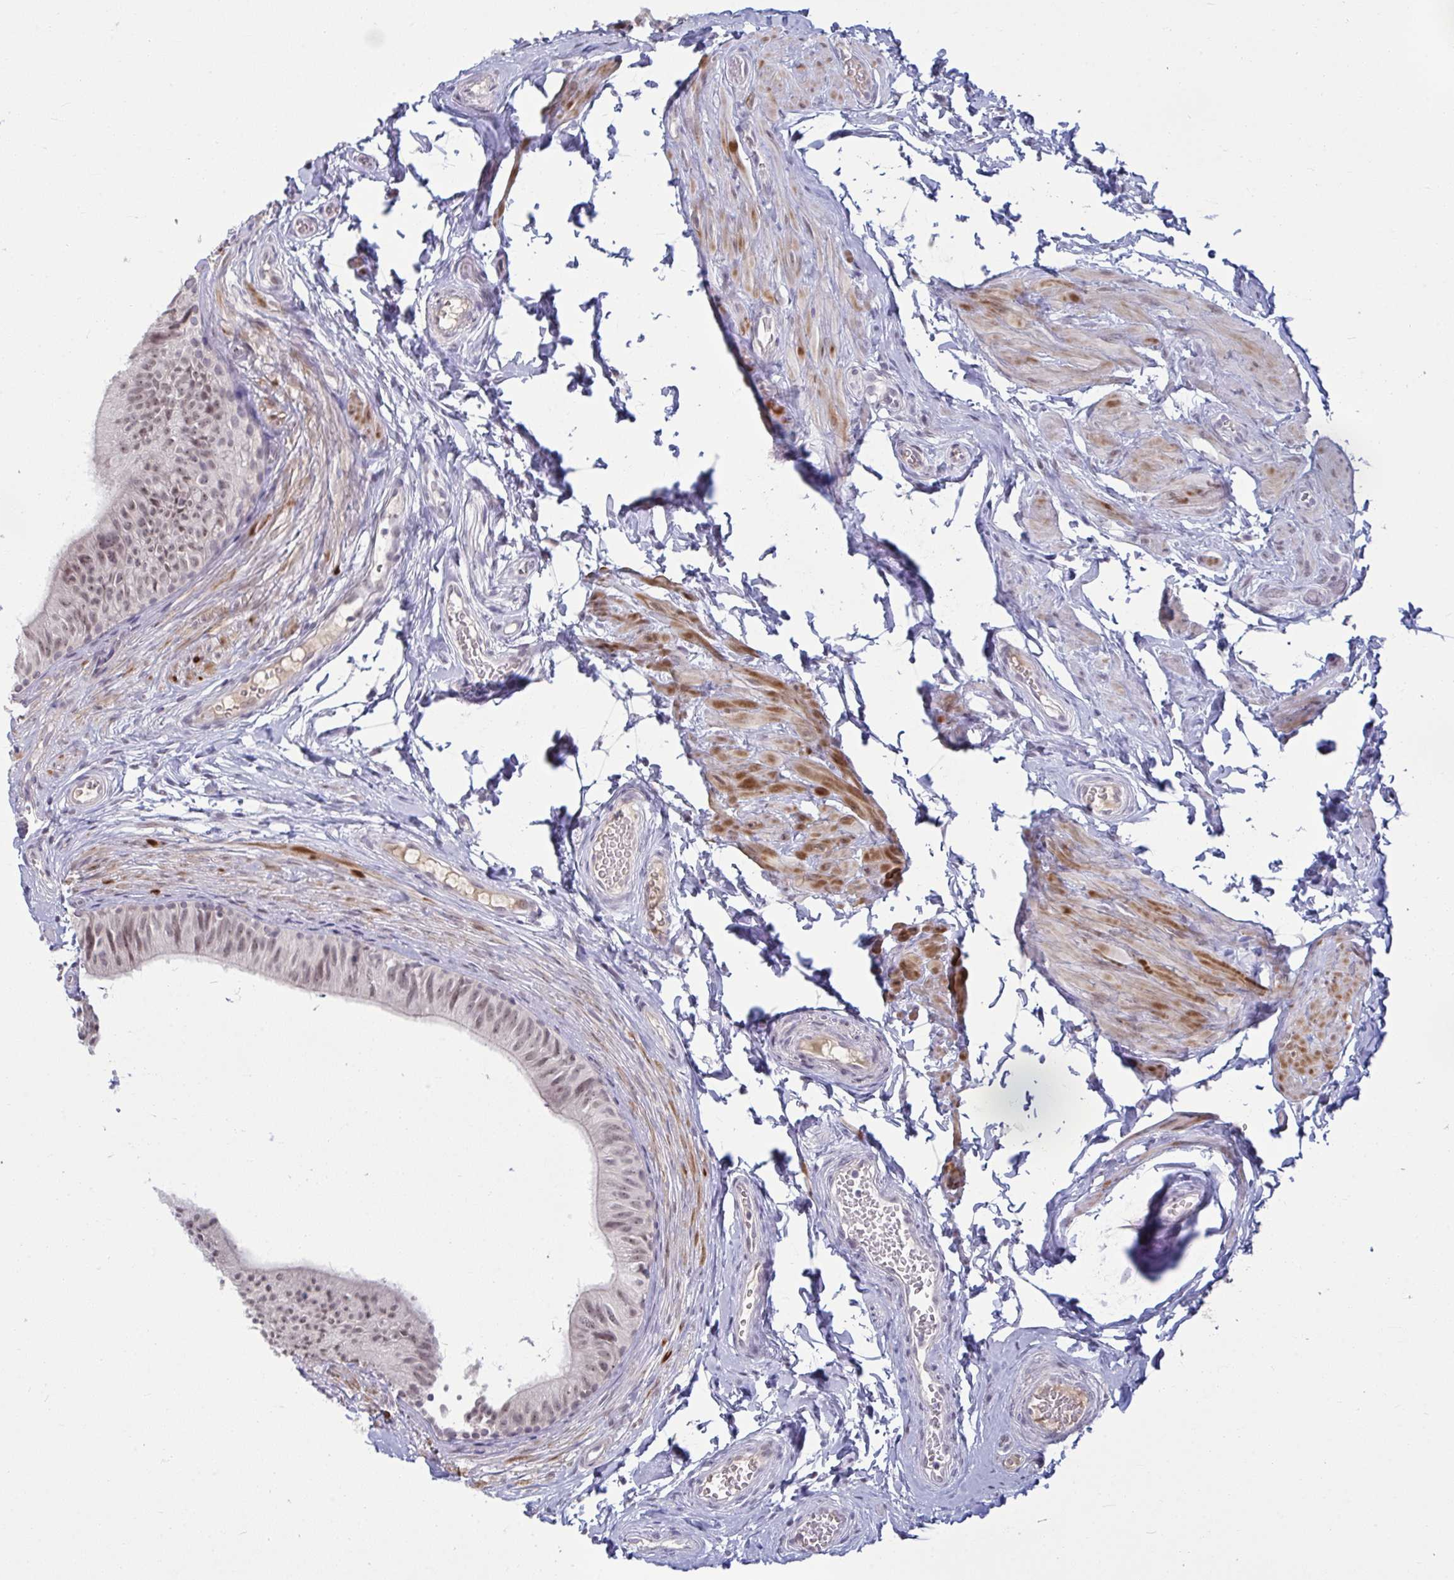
{"staining": {"intensity": "weak", "quantity": "25%-75%", "location": "nuclear"}, "tissue": "epididymis", "cell_type": "Glandular cells", "image_type": "normal", "snomed": [{"axis": "morphology", "description": "Normal tissue, NOS"}, {"axis": "topography", "description": "Epididymis, spermatic cord, NOS"}, {"axis": "topography", "description": "Epididymis"}, {"axis": "topography", "description": "Peripheral nerve tissue"}], "caption": "Immunohistochemistry staining of unremarkable epididymis, which displays low levels of weak nuclear expression in approximately 25%-75% of glandular cells indicating weak nuclear protein positivity. The staining was performed using DAB (brown) for protein detection and nuclei were counterstained in hematoxylin (blue).", "gene": "RNASEH1", "patient": {"sex": "male", "age": 29}}